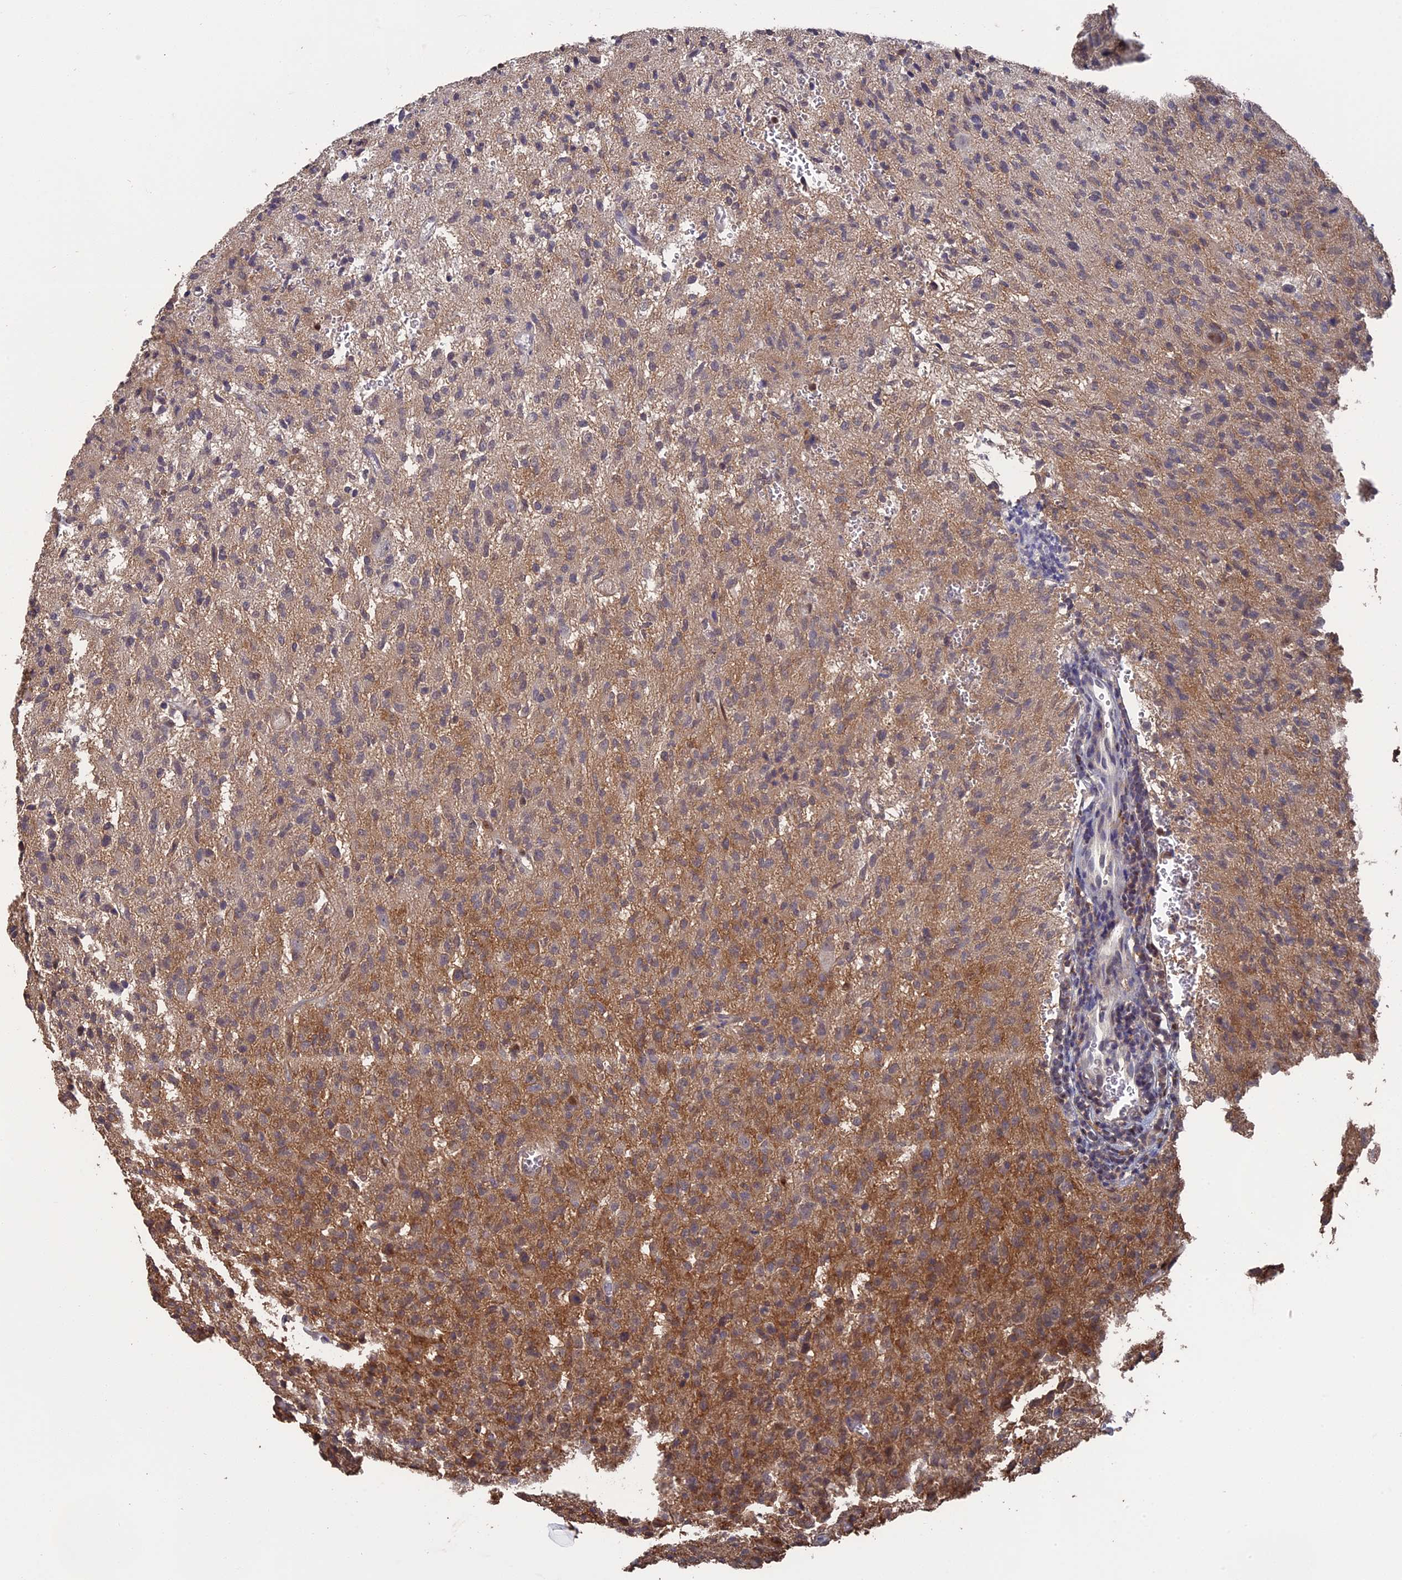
{"staining": {"intensity": "weak", "quantity": "<25%", "location": "cytoplasmic/membranous"}, "tissue": "glioma", "cell_type": "Tumor cells", "image_type": "cancer", "snomed": [{"axis": "morphology", "description": "Glioma, malignant, High grade"}, {"axis": "topography", "description": "Brain"}], "caption": "A micrograph of human glioma is negative for staining in tumor cells.", "gene": "MYBL2", "patient": {"sex": "female", "age": 57}}